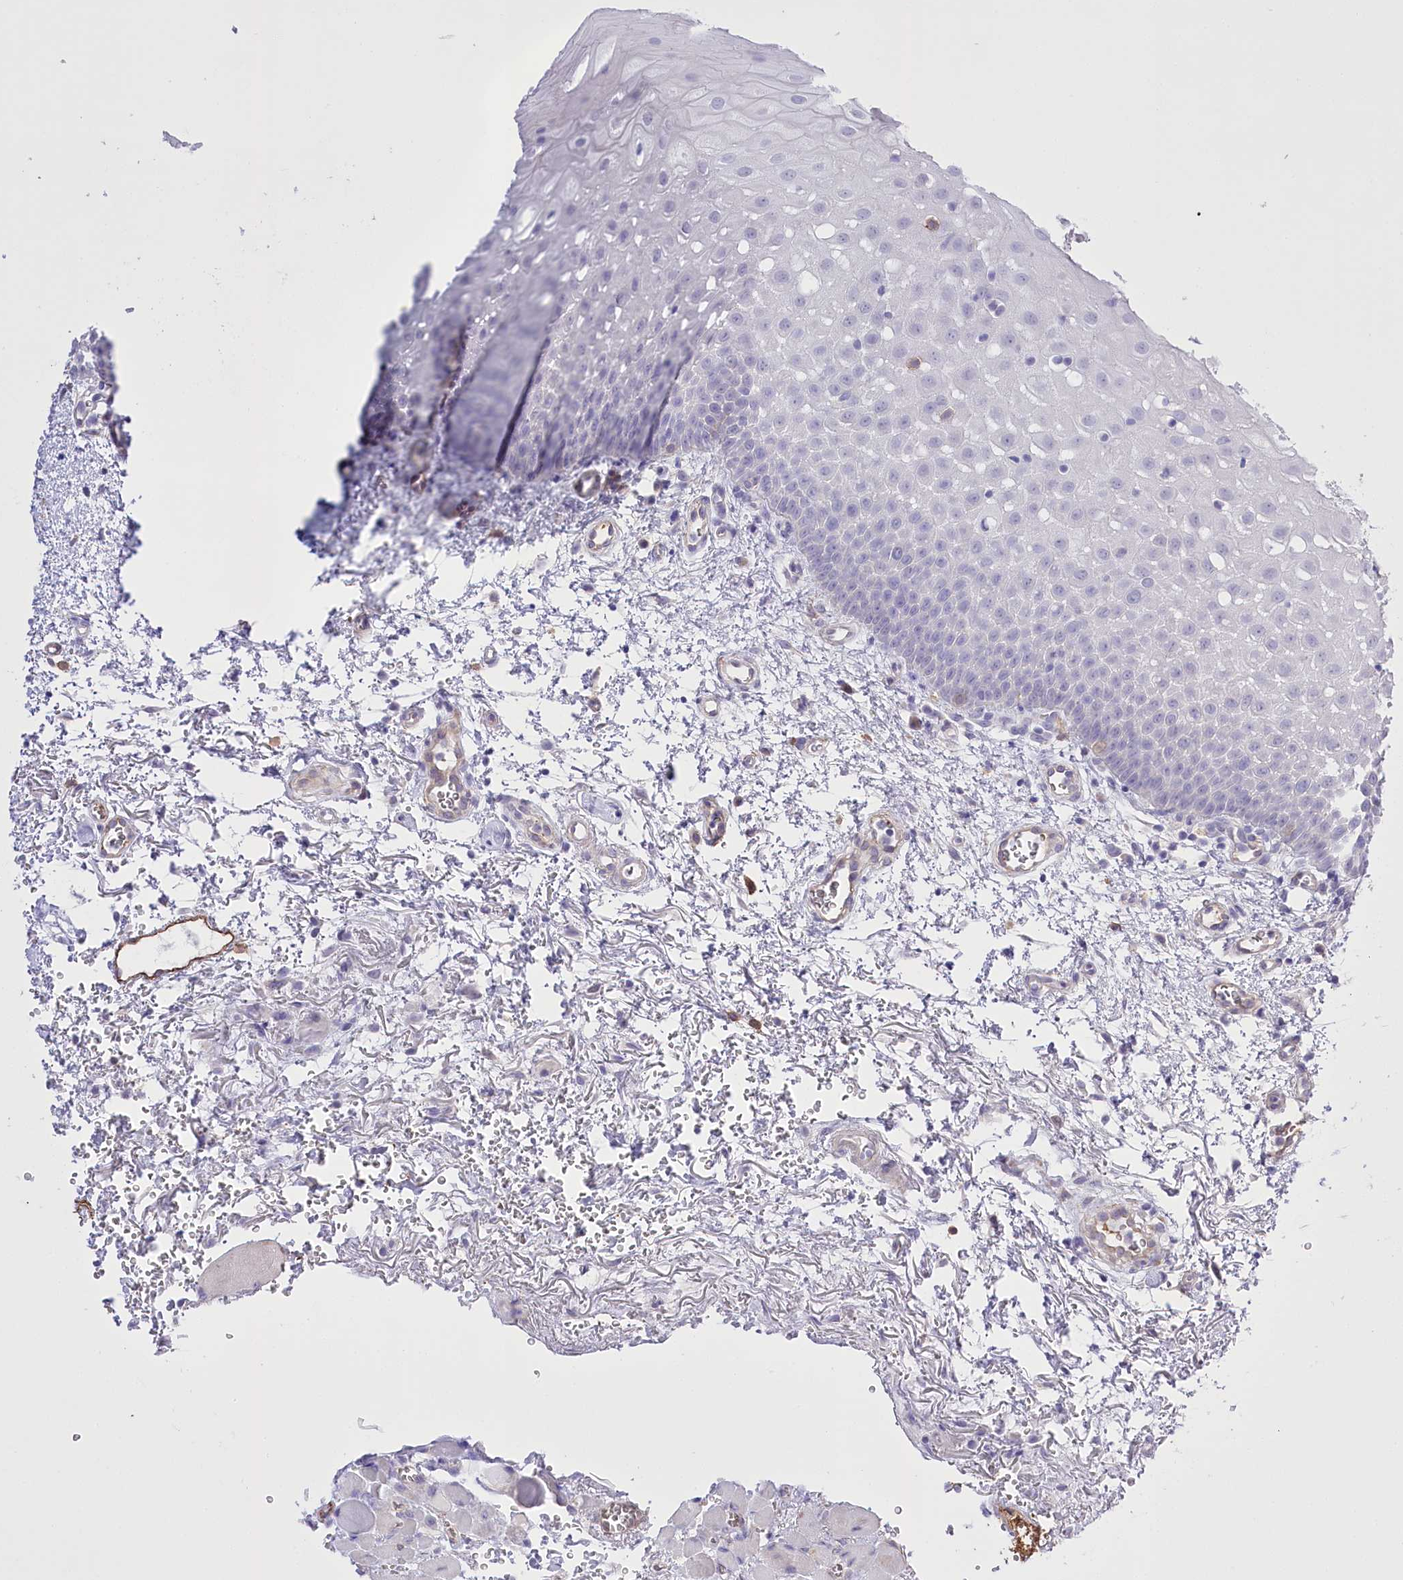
{"staining": {"intensity": "negative", "quantity": "none", "location": "none"}, "tissue": "oral mucosa", "cell_type": "Squamous epithelial cells", "image_type": "normal", "snomed": [{"axis": "morphology", "description": "Normal tissue, NOS"}, {"axis": "morphology", "description": "Squamous cell carcinoma, NOS"}, {"axis": "topography", "description": "Oral tissue"}, {"axis": "topography", "description": "Head-Neck"}], "caption": "IHC micrograph of benign oral mucosa: human oral mucosa stained with DAB (3,3'-diaminobenzidine) shows no significant protein positivity in squamous epithelial cells.", "gene": "SLC39A10", "patient": {"sex": "male", "age": 68}}